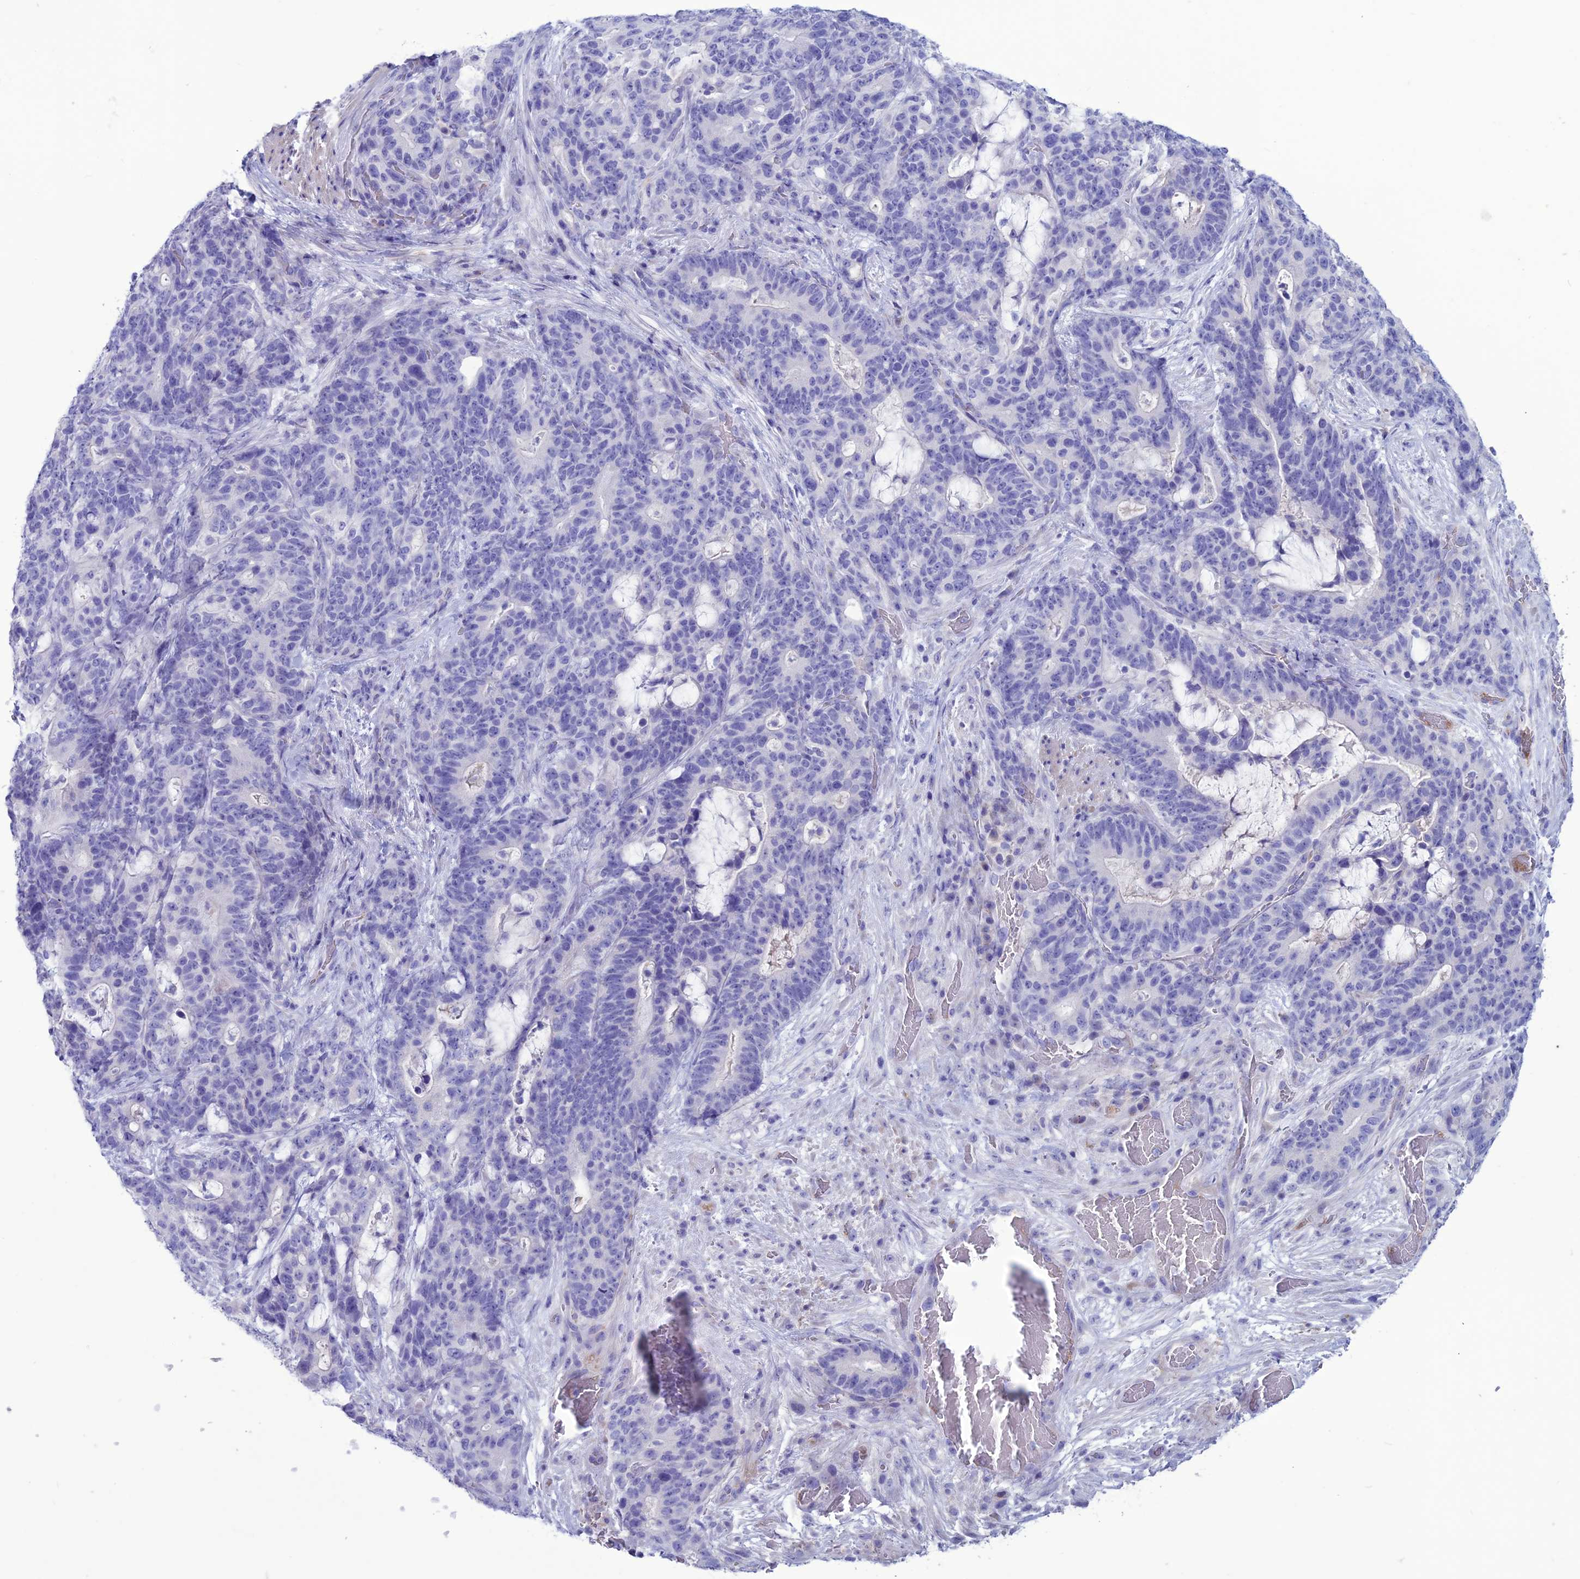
{"staining": {"intensity": "negative", "quantity": "none", "location": "none"}, "tissue": "stomach cancer", "cell_type": "Tumor cells", "image_type": "cancer", "snomed": [{"axis": "morphology", "description": "Normal tissue, NOS"}, {"axis": "morphology", "description": "Adenocarcinoma, NOS"}, {"axis": "topography", "description": "Stomach"}], "caption": "Image shows no protein staining in tumor cells of stomach cancer tissue.", "gene": "CLEC2L", "patient": {"sex": "female", "age": 64}}